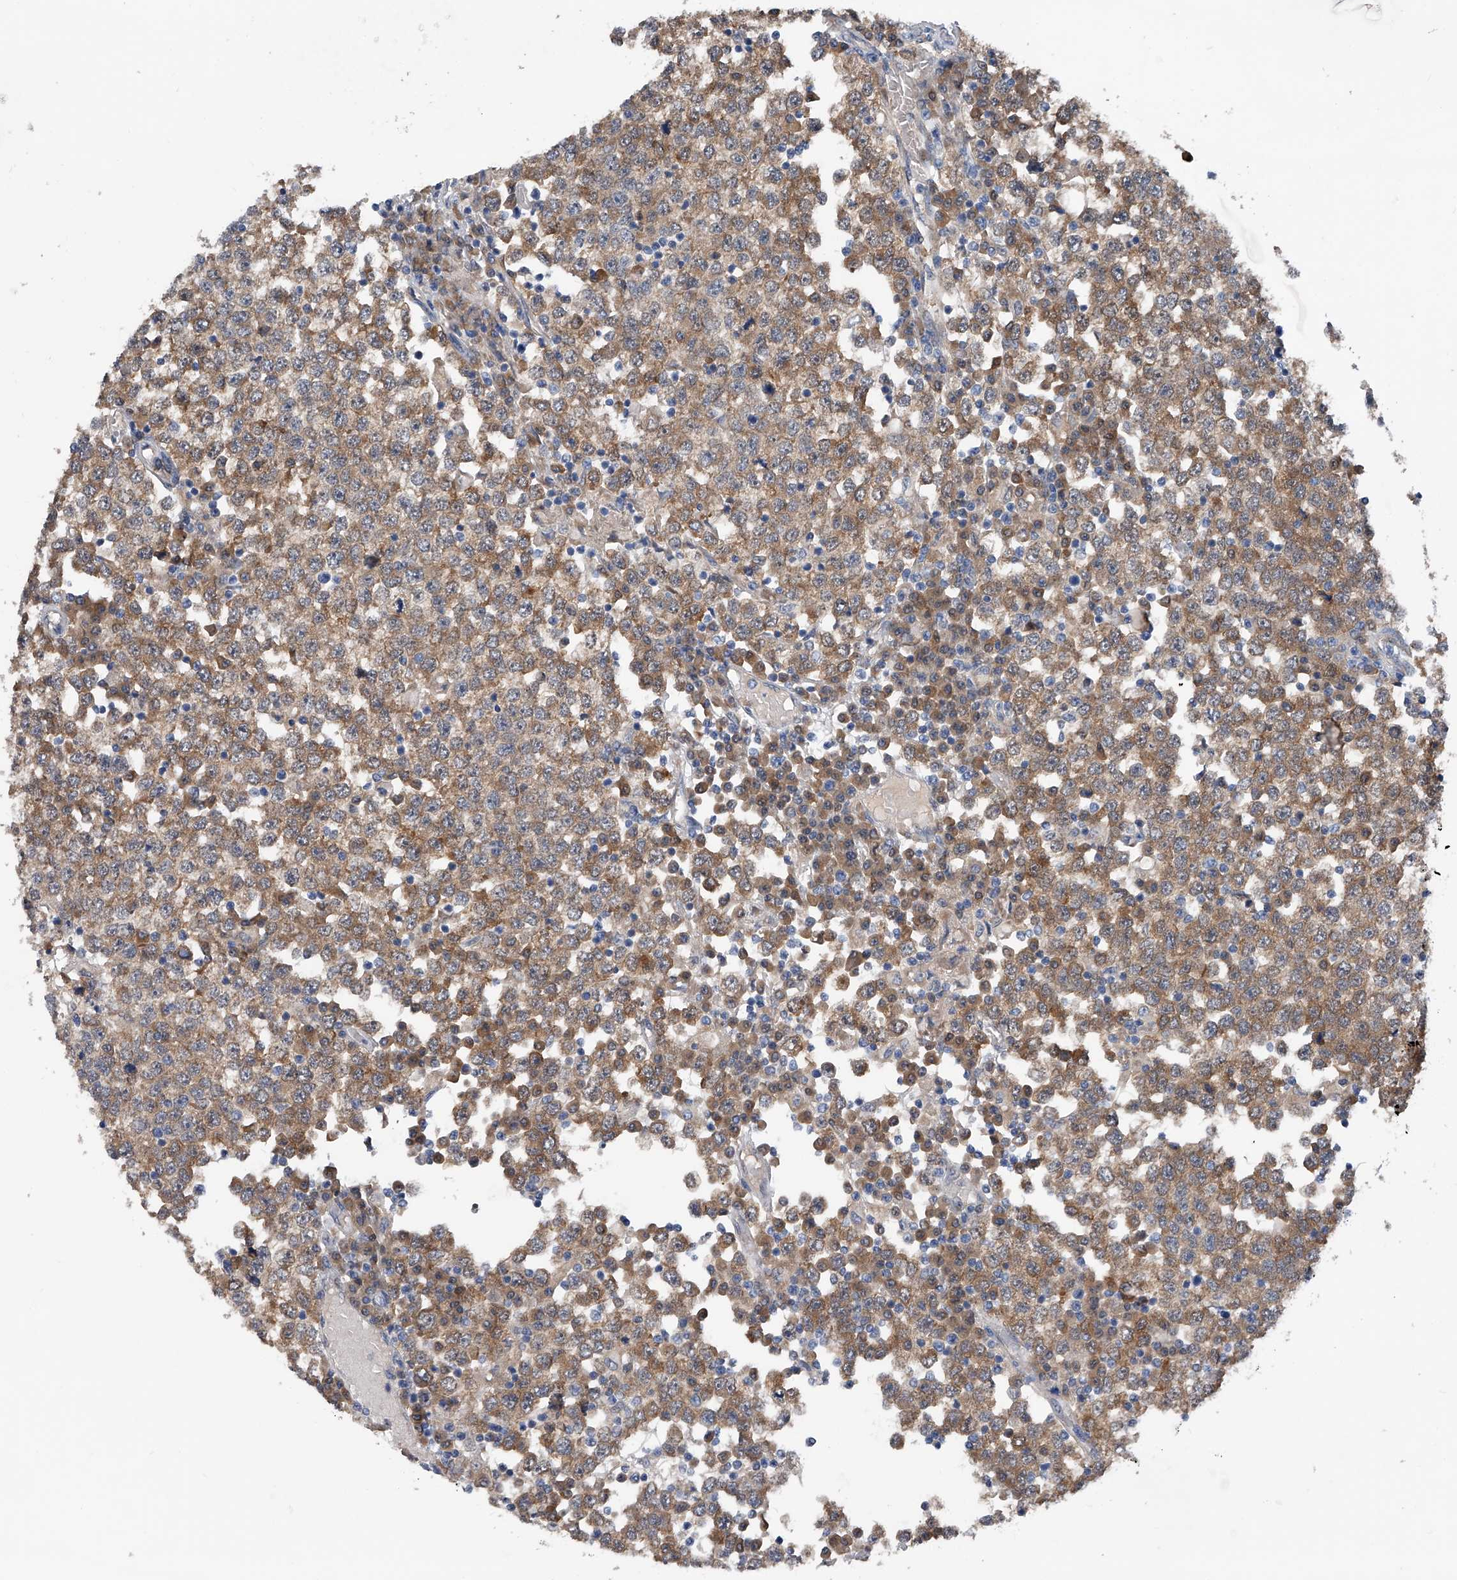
{"staining": {"intensity": "moderate", "quantity": ">75%", "location": "cytoplasmic/membranous"}, "tissue": "testis cancer", "cell_type": "Tumor cells", "image_type": "cancer", "snomed": [{"axis": "morphology", "description": "Seminoma, NOS"}, {"axis": "topography", "description": "Testis"}], "caption": "IHC (DAB (3,3'-diaminobenzidine)) staining of human seminoma (testis) reveals moderate cytoplasmic/membranous protein staining in approximately >75% of tumor cells.", "gene": "PGM3", "patient": {"sex": "male", "age": 65}}